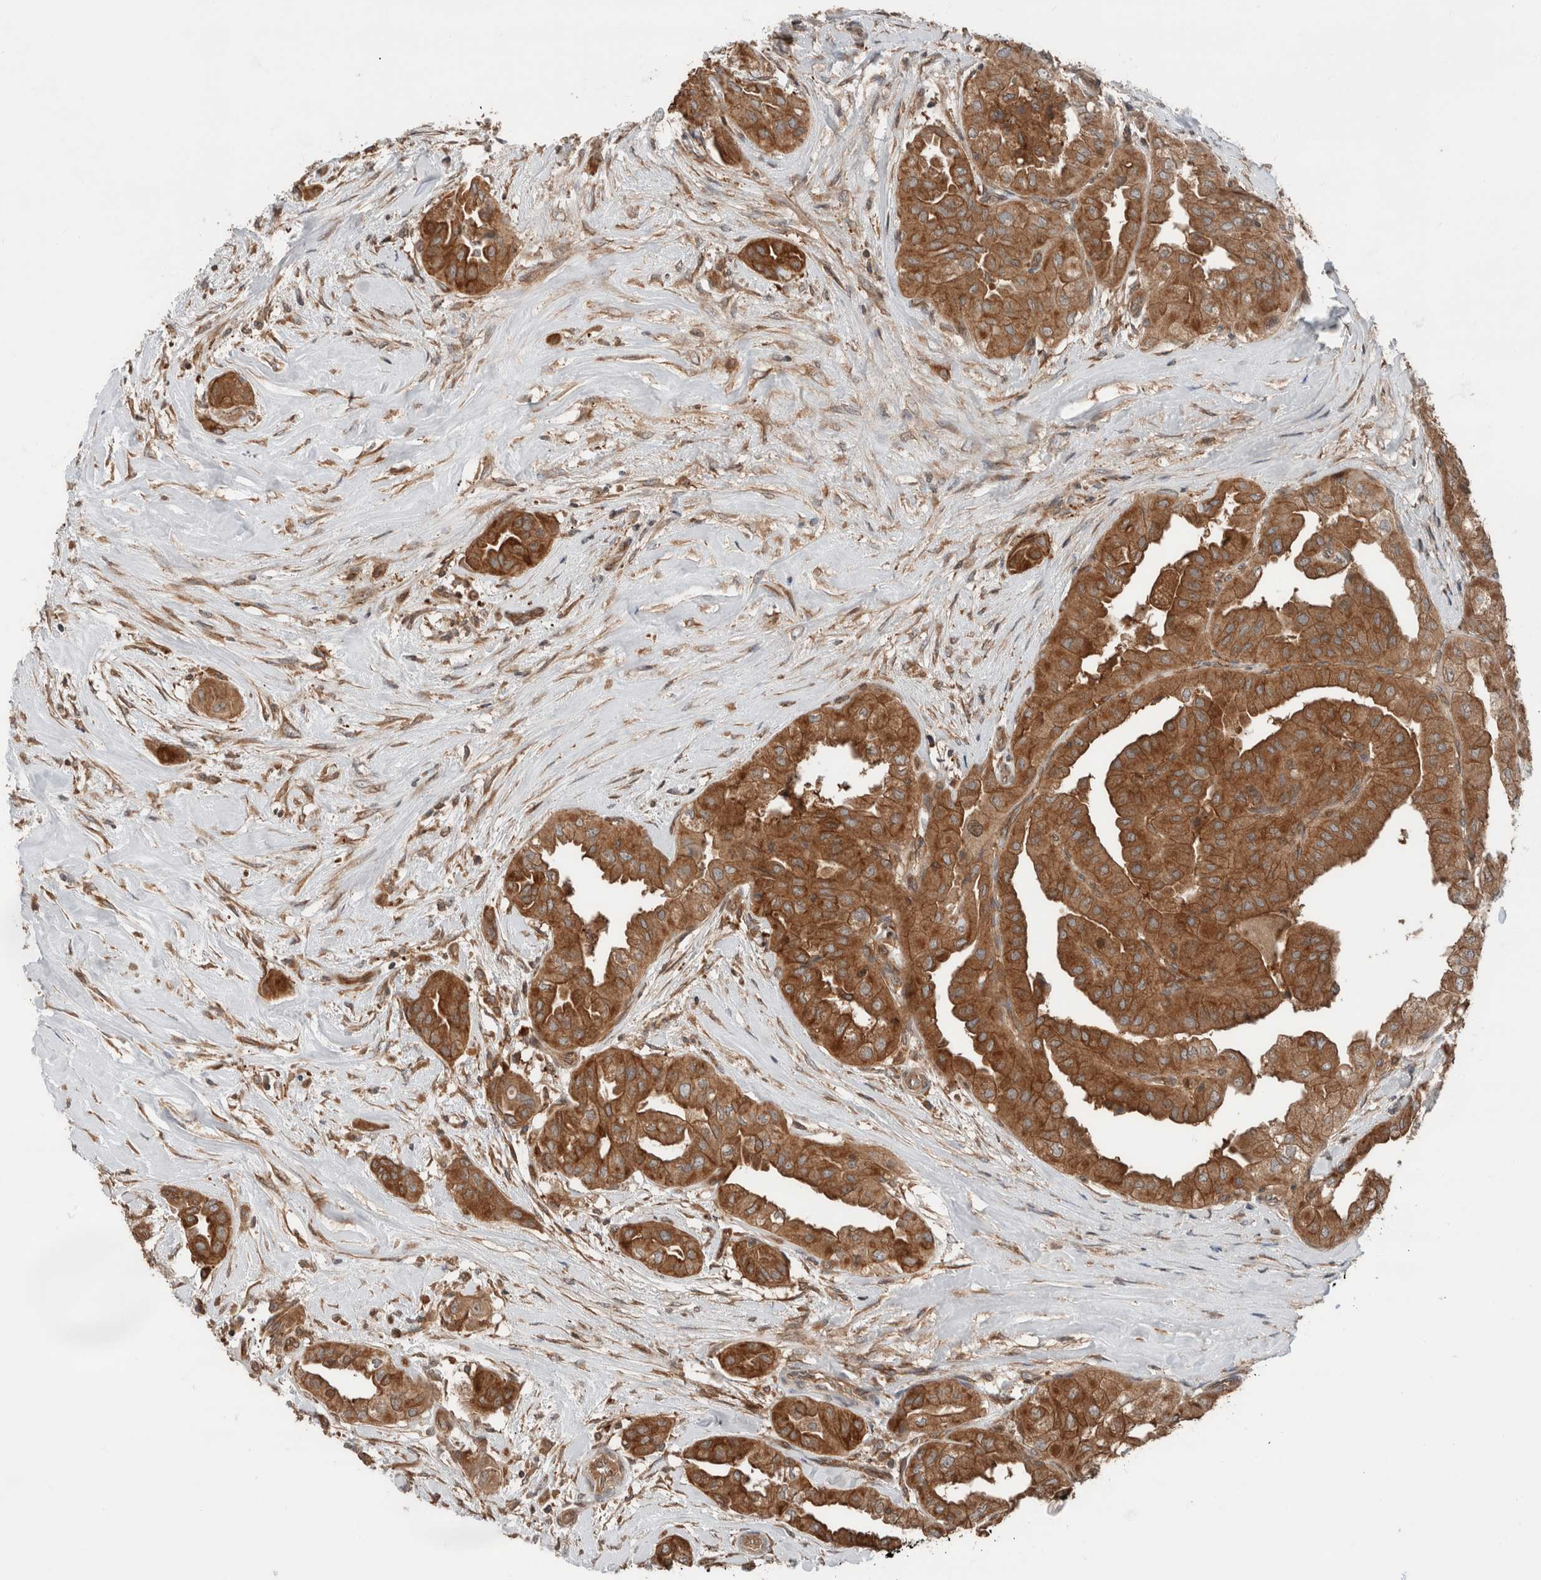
{"staining": {"intensity": "moderate", "quantity": ">75%", "location": "cytoplasmic/membranous"}, "tissue": "thyroid cancer", "cell_type": "Tumor cells", "image_type": "cancer", "snomed": [{"axis": "morphology", "description": "Papillary adenocarcinoma, NOS"}, {"axis": "topography", "description": "Thyroid gland"}], "caption": "Protein staining displays moderate cytoplasmic/membranous positivity in approximately >75% of tumor cells in thyroid cancer.", "gene": "XPNPEP1", "patient": {"sex": "female", "age": 59}}